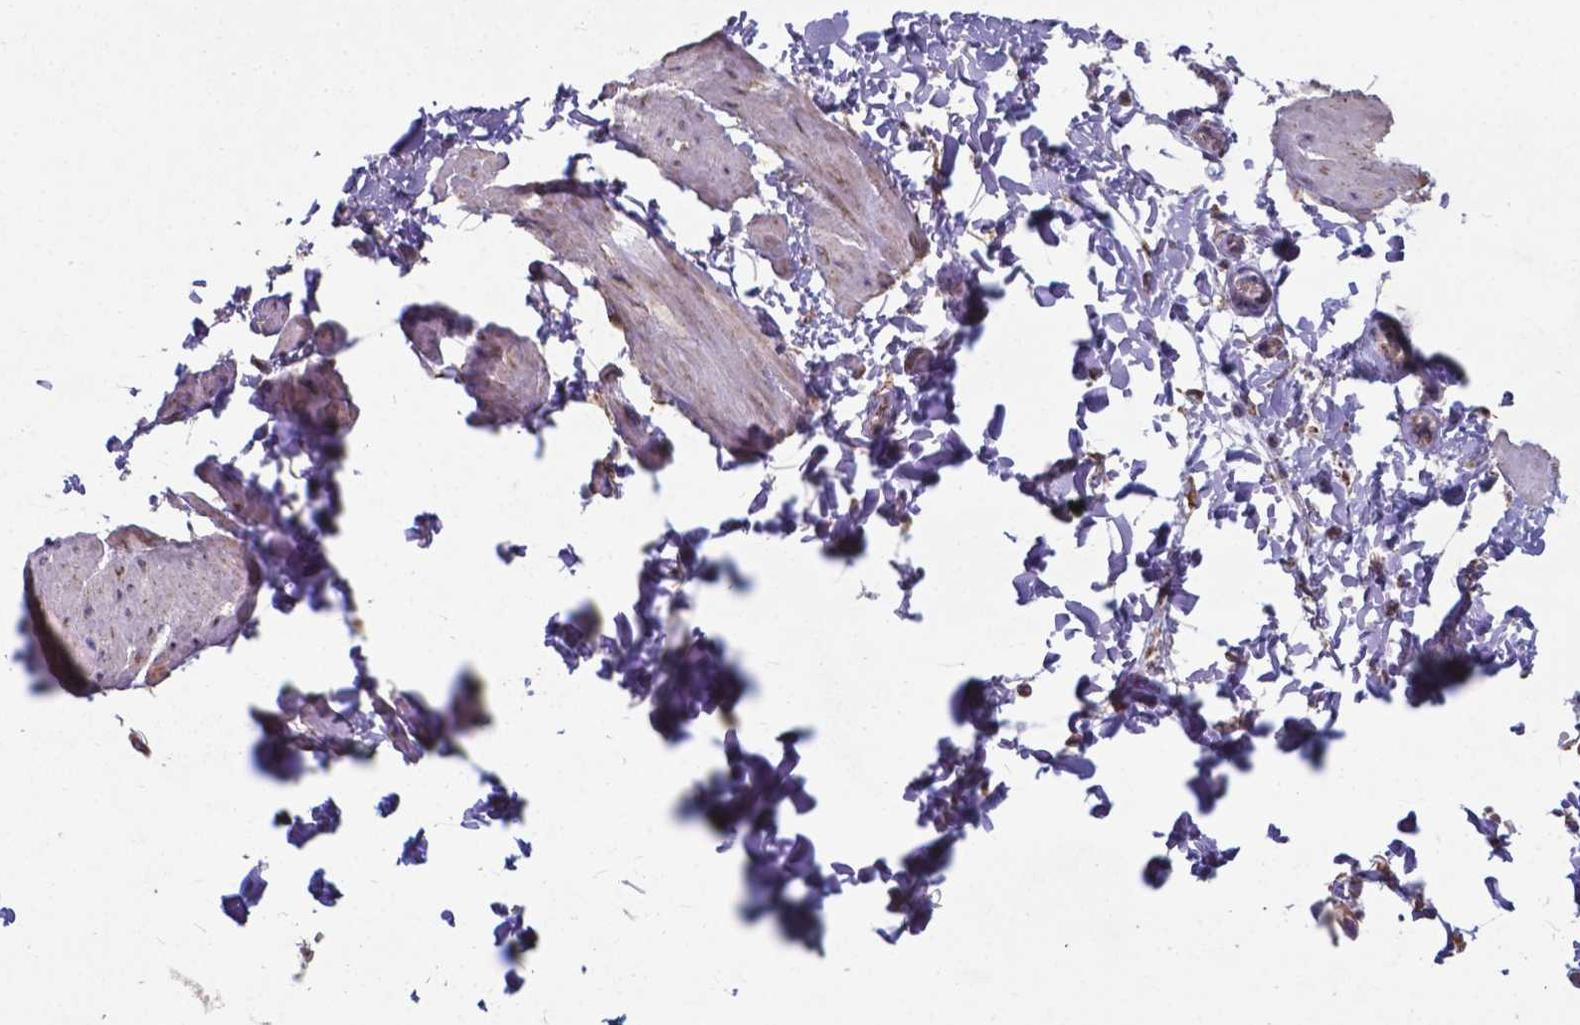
{"staining": {"intensity": "weak", "quantity": "25%-75%", "location": "cytoplasmic/membranous"}, "tissue": "adipose tissue", "cell_type": "Adipocytes", "image_type": "normal", "snomed": [{"axis": "morphology", "description": "Normal tissue, NOS"}, {"axis": "topography", "description": "Smooth muscle"}, {"axis": "topography", "description": "Peripheral nerve tissue"}], "caption": "Immunohistochemical staining of normal adipose tissue exhibits weak cytoplasmic/membranous protein positivity in approximately 25%-75% of adipocytes. The protein of interest is stained brown, and the nuclei are stained in blue (DAB IHC with brightfield microscopy, high magnification).", "gene": "FAM114A1", "patient": {"sex": "male", "age": 58}}